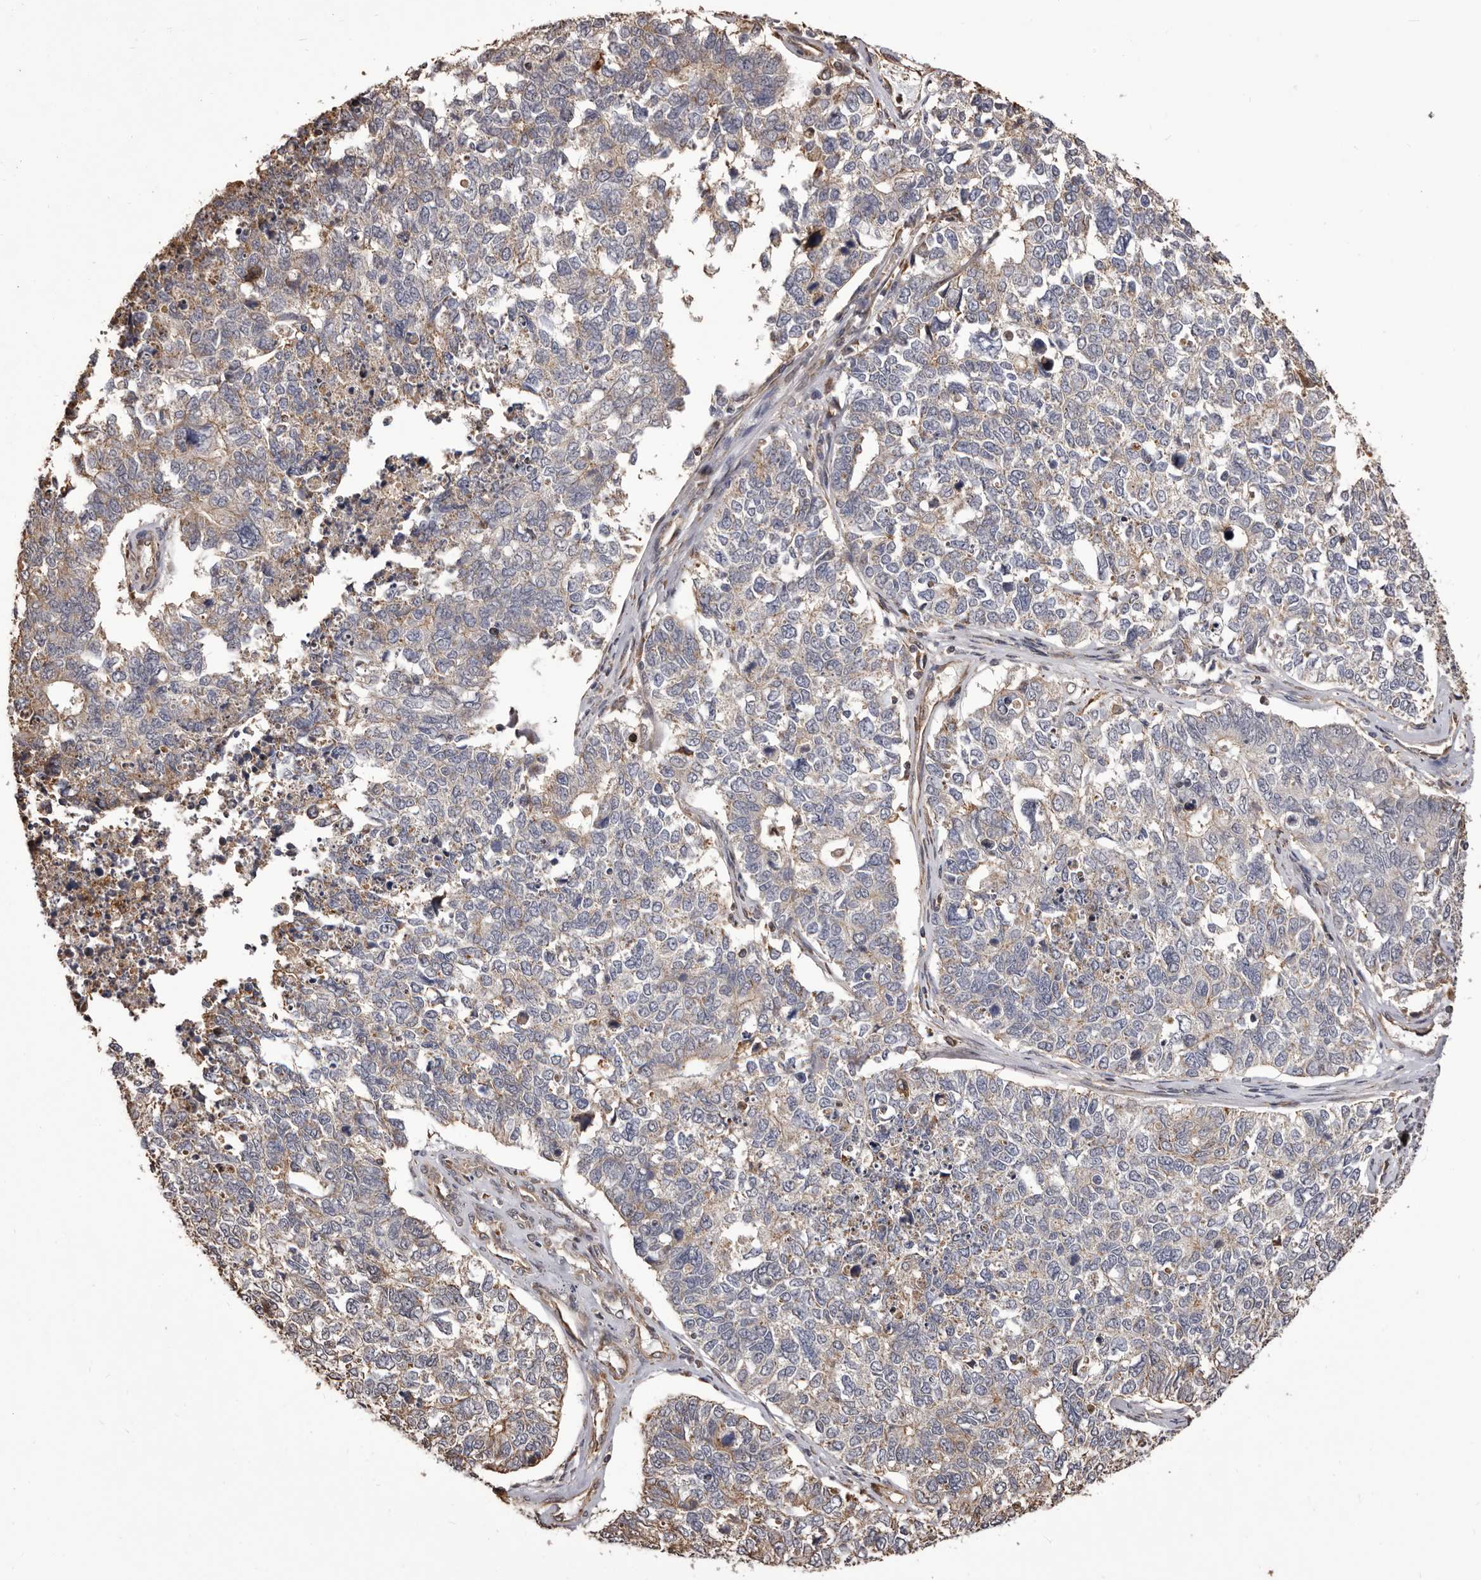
{"staining": {"intensity": "negative", "quantity": "none", "location": "none"}, "tissue": "cervical cancer", "cell_type": "Tumor cells", "image_type": "cancer", "snomed": [{"axis": "morphology", "description": "Squamous cell carcinoma, NOS"}, {"axis": "topography", "description": "Cervix"}], "caption": "Cervical cancer was stained to show a protein in brown. There is no significant staining in tumor cells.", "gene": "ALPK1", "patient": {"sex": "female", "age": 63}}